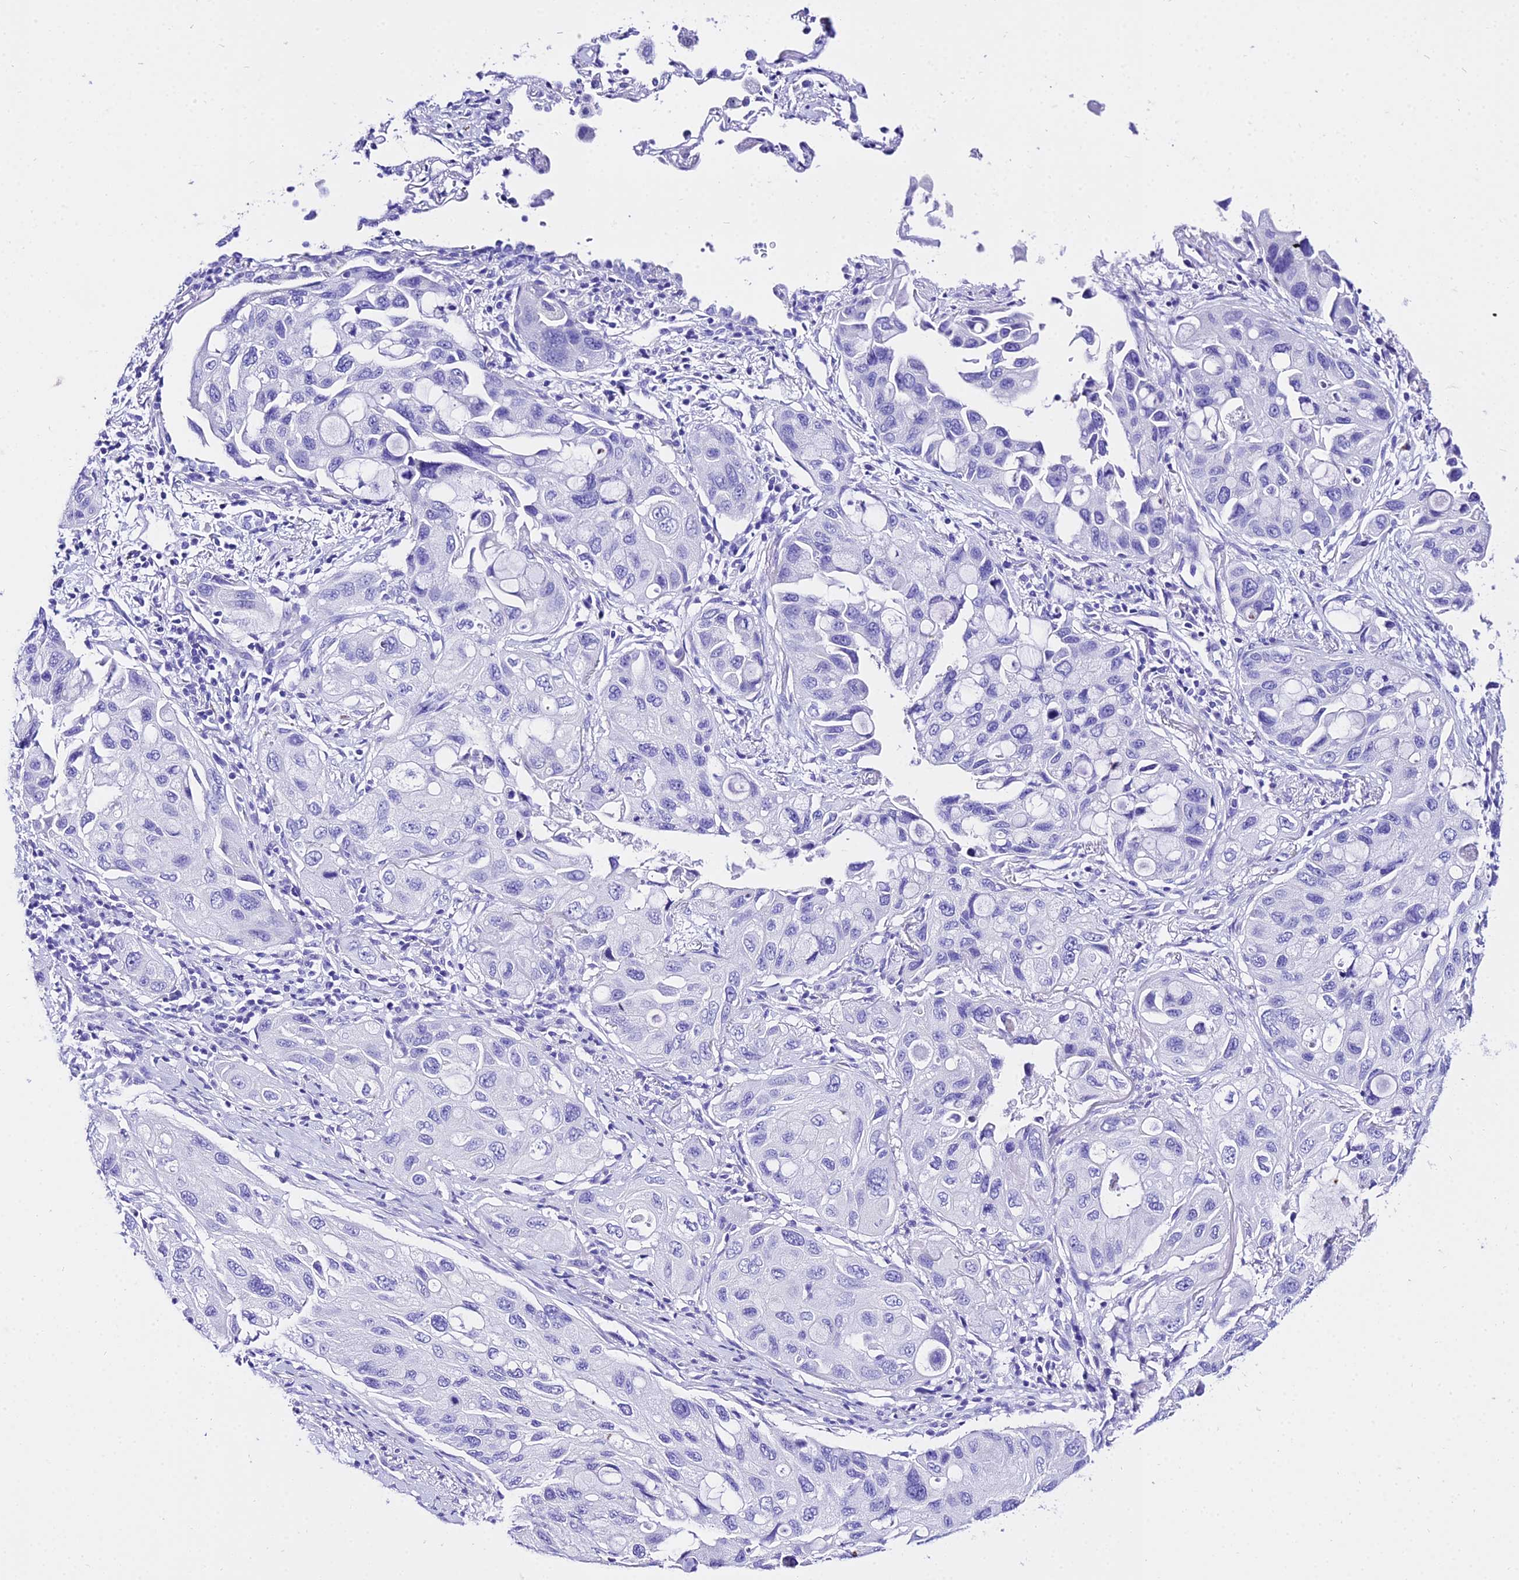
{"staining": {"intensity": "negative", "quantity": "none", "location": "none"}, "tissue": "lung cancer", "cell_type": "Tumor cells", "image_type": "cancer", "snomed": [{"axis": "morphology", "description": "Squamous cell carcinoma, NOS"}, {"axis": "topography", "description": "Lung"}], "caption": "DAB (3,3'-diaminobenzidine) immunohistochemical staining of squamous cell carcinoma (lung) exhibits no significant expression in tumor cells. (Stains: DAB (3,3'-diaminobenzidine) IHC with hematoxylin counter stain, Microscopy: brightfield microscopy at high magnification).", "gene": "TRMT44", "patient": {"sex": "female", "age": 73}}